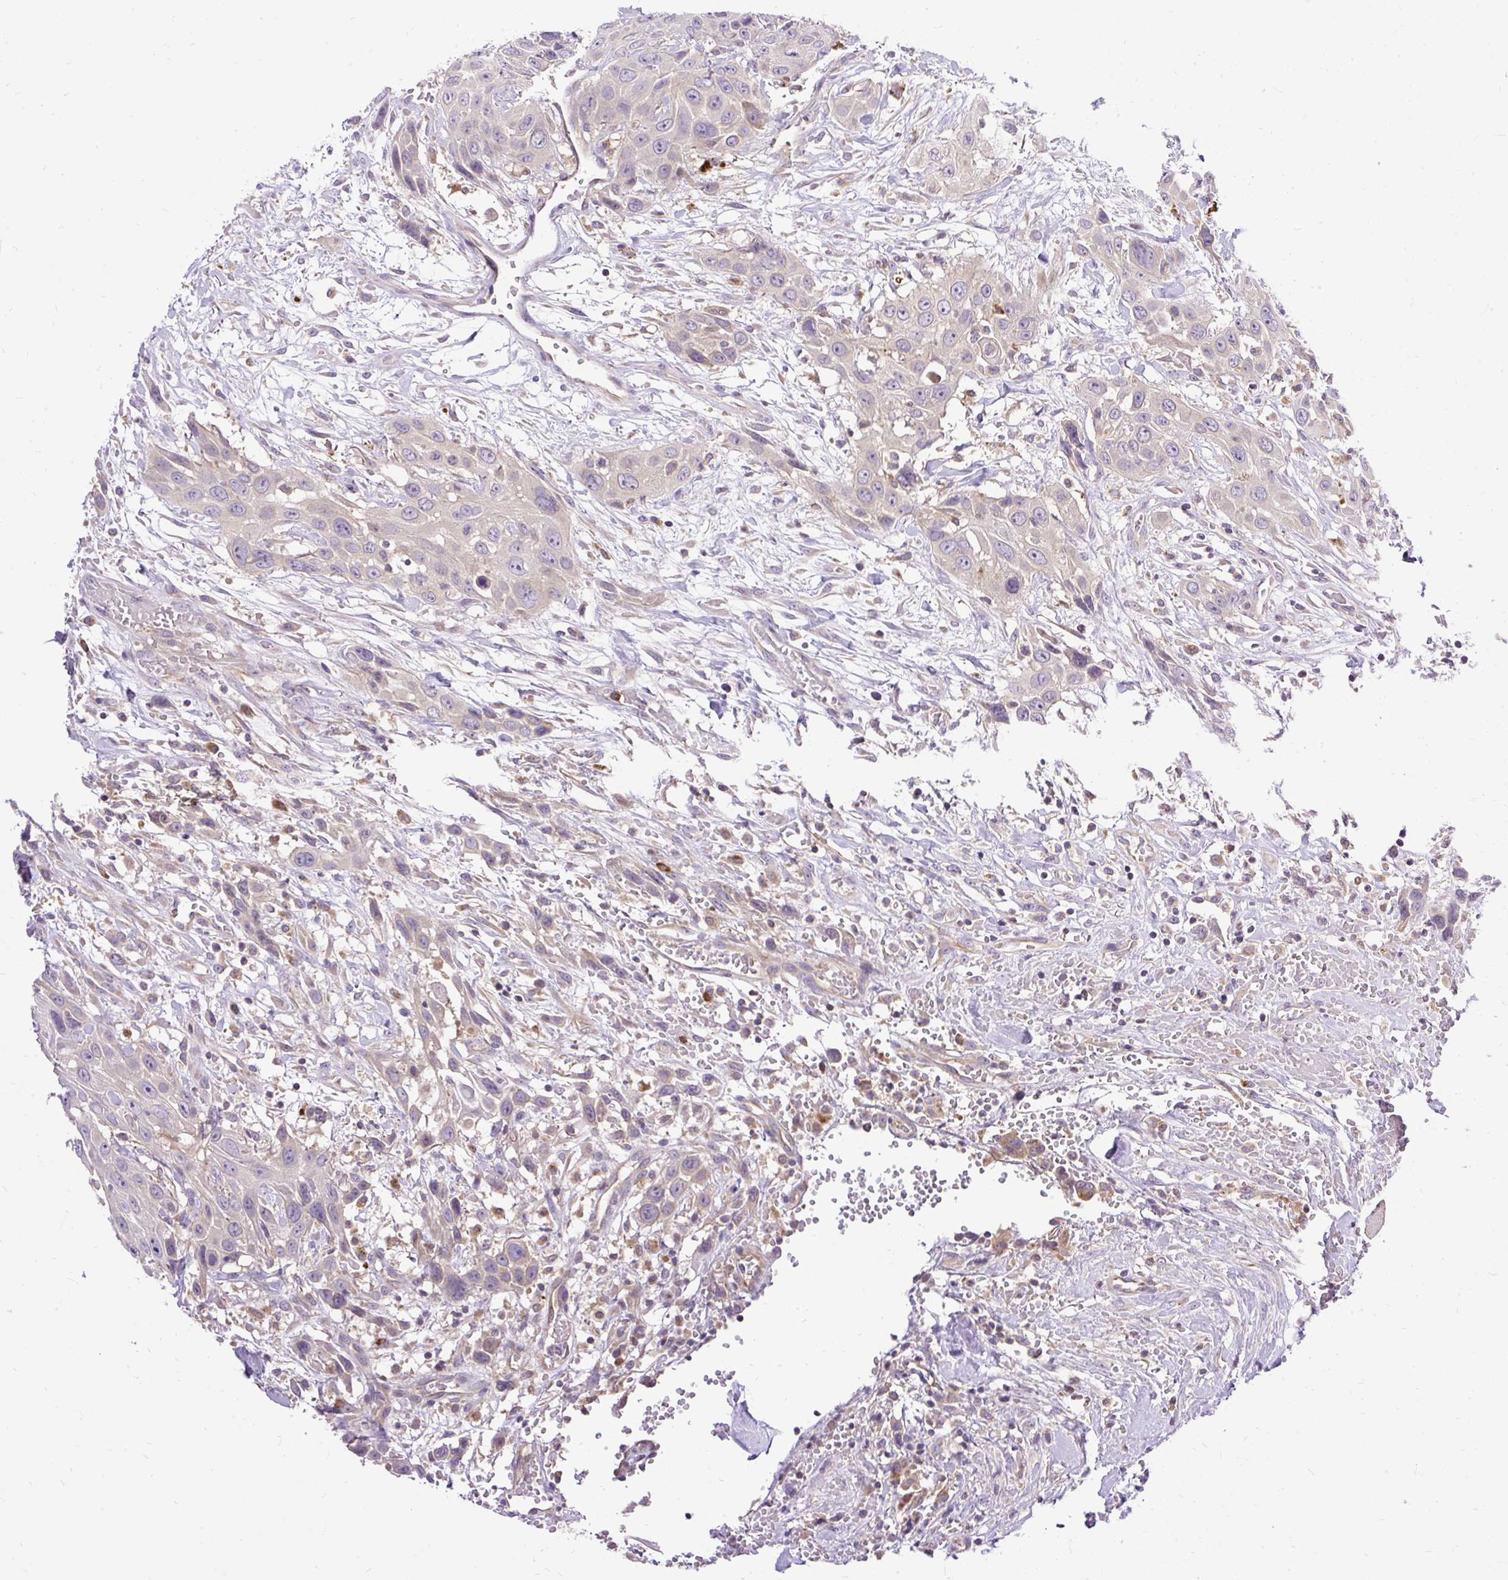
{"staining": {"intensity": "weak", "quantity": "<25%", "location": "cytoplasmic/membranous"}, "tissue": "head and neck cancer", "cell_type": "Tumor cells", "image_type": "cancer", "snomed": [{"axis": "morphology", "description": "Squamous cell carcinoma, NOS"}, {"axis": "topography", "description": "Head-Neck"}], "caption": "Immunohistochemistry (IHC) histopathology image of human head and neck cancer (squamous cell carcinoma) stained for a protein (brown), which displays no staining in tumor cells.", "gene": "HEXB", "patient": {"sex": "male", "age": 81}}